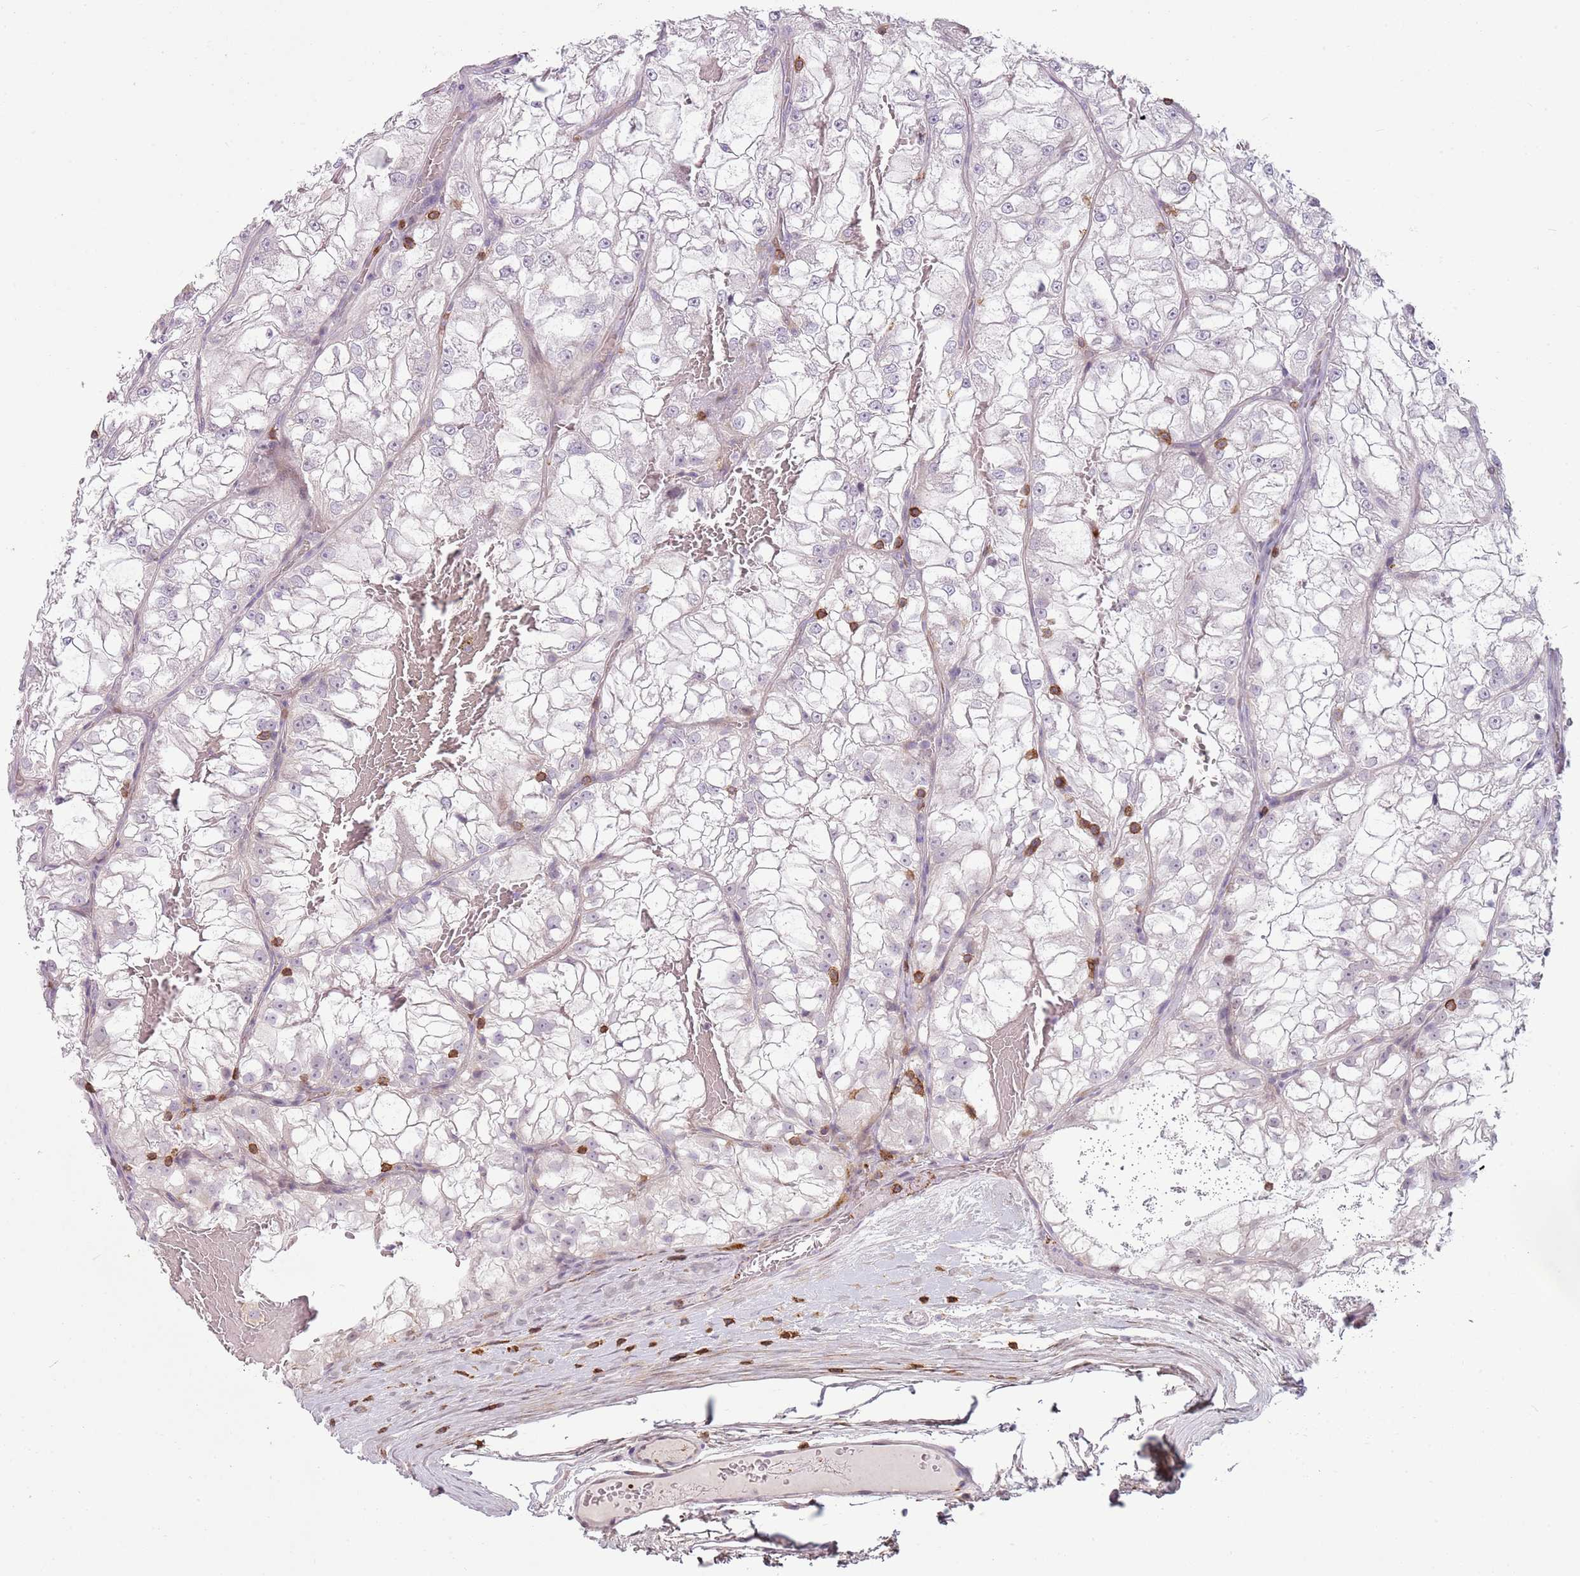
{"staining": {"intensity": "negative", "quantity": "none", "location": "none"}, "tissue": "renal cancer", "cell_type": "Tumor cells", "image_type": "cancer", "snomed": [{"axis": "morphology", "description": "Adenocarcinoma, NOS"}, {"axis": "topography", "description": "Kidney"}], "caption": "Immunohistochemistry (IHC) of renal adenocarcinoma reveals no positivity in tumor cells.", "gene": "ZNF583", "patient": {"sex": "female", "age": 72}}